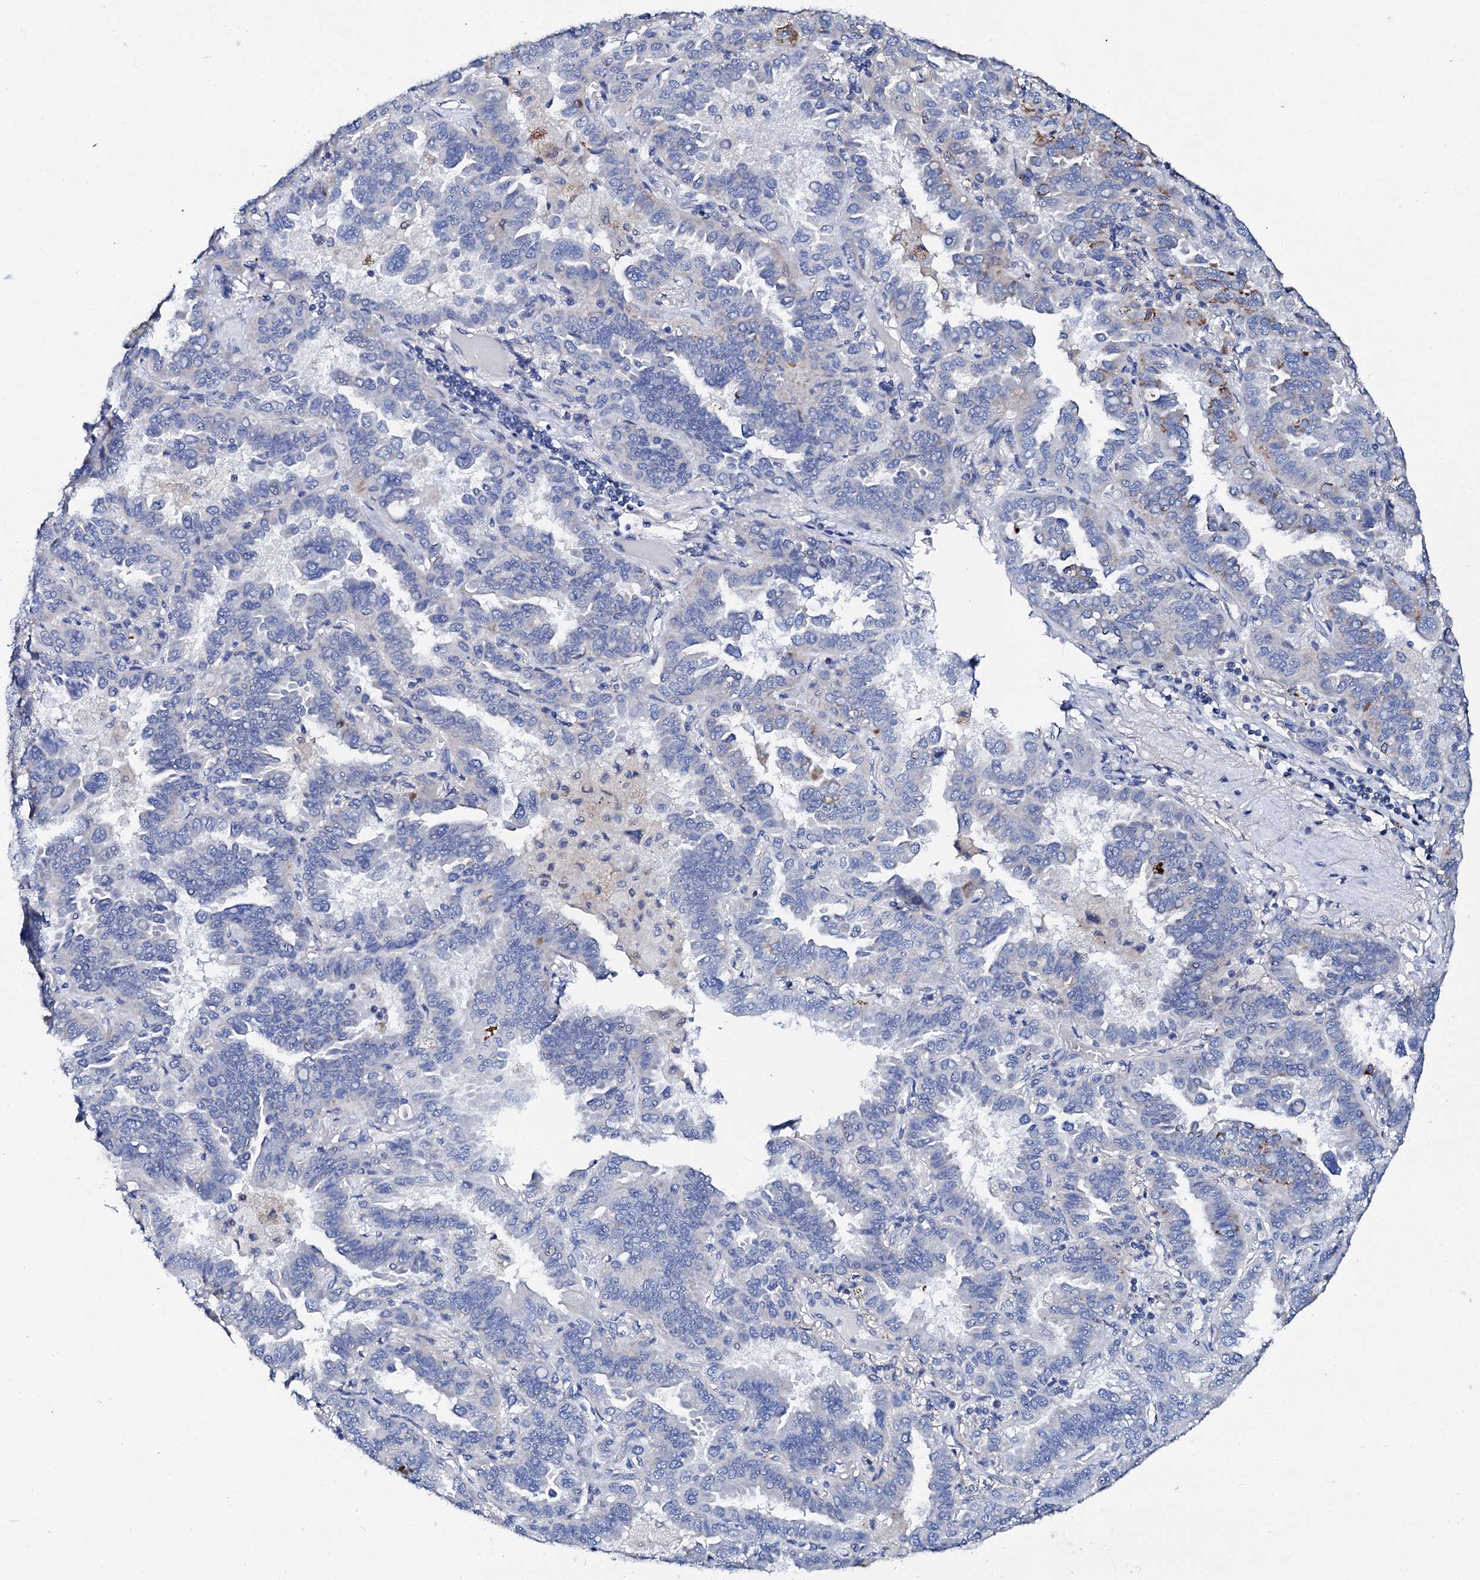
{"staining": {"intensity": "negative", "quantity": "none", "location": "none"}, "tissue": "lung cancer", "cell_type": "Tumor cells", "image_type": "cancer", "snomed": [{"axis": "morphology", "description": "Adenocarcinoma, NOS"}, {"axis": "topography", "description": "Lung"}], "caption": "Immunohistochemistry (IHC) image of neoplastic tissue: human lung cancer (adenocarcinoma) stained with DAB exhibits no significant protein staining in tumor cells. (DAB (3,3'-diaminobenzidine) immunohistochemistry with hematoxylin counter stain).", "gene": "KLHL32", "patient": {"sex": "male", "age": 64}}